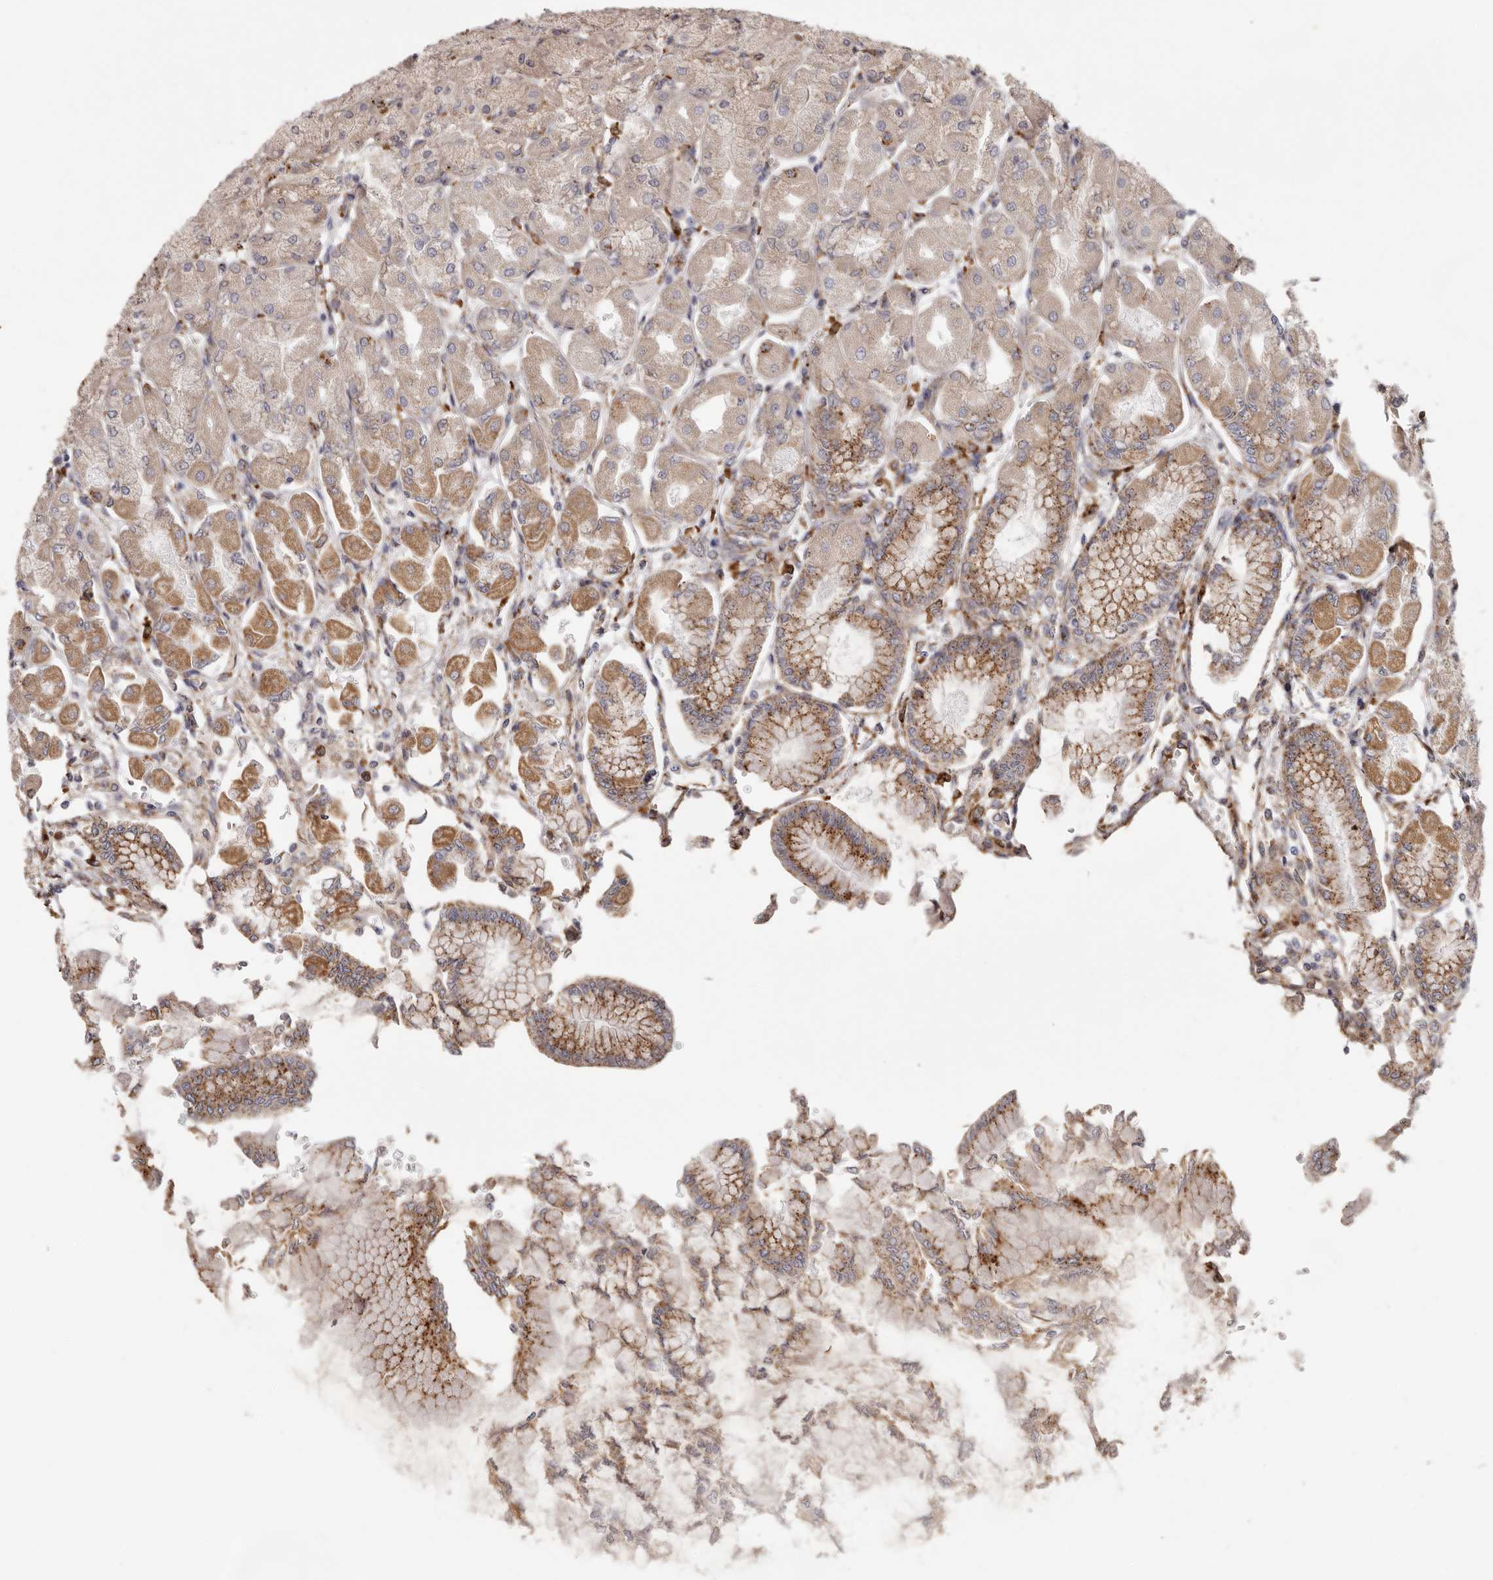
{"staining": {"intensity": "moderate", "quantity": ">75%", "location": "cytoplasmic/membranous"}, "tissue": "stomach", "cell_type": "Glandular cells", "image_type": "normal", "snomed": [{"axis": "morphology", "description": "Normal tissue, NOS"}, {"axis": "topography", "description": "Stomach, upper"}], "caption": "Protein staining reveals moderate cytoplasmic/membranous staining in approximately >75% of glandular cells in unremarkable stomach.", "gene": "GRN", "patient": {"sex": "female", "age": 56}}